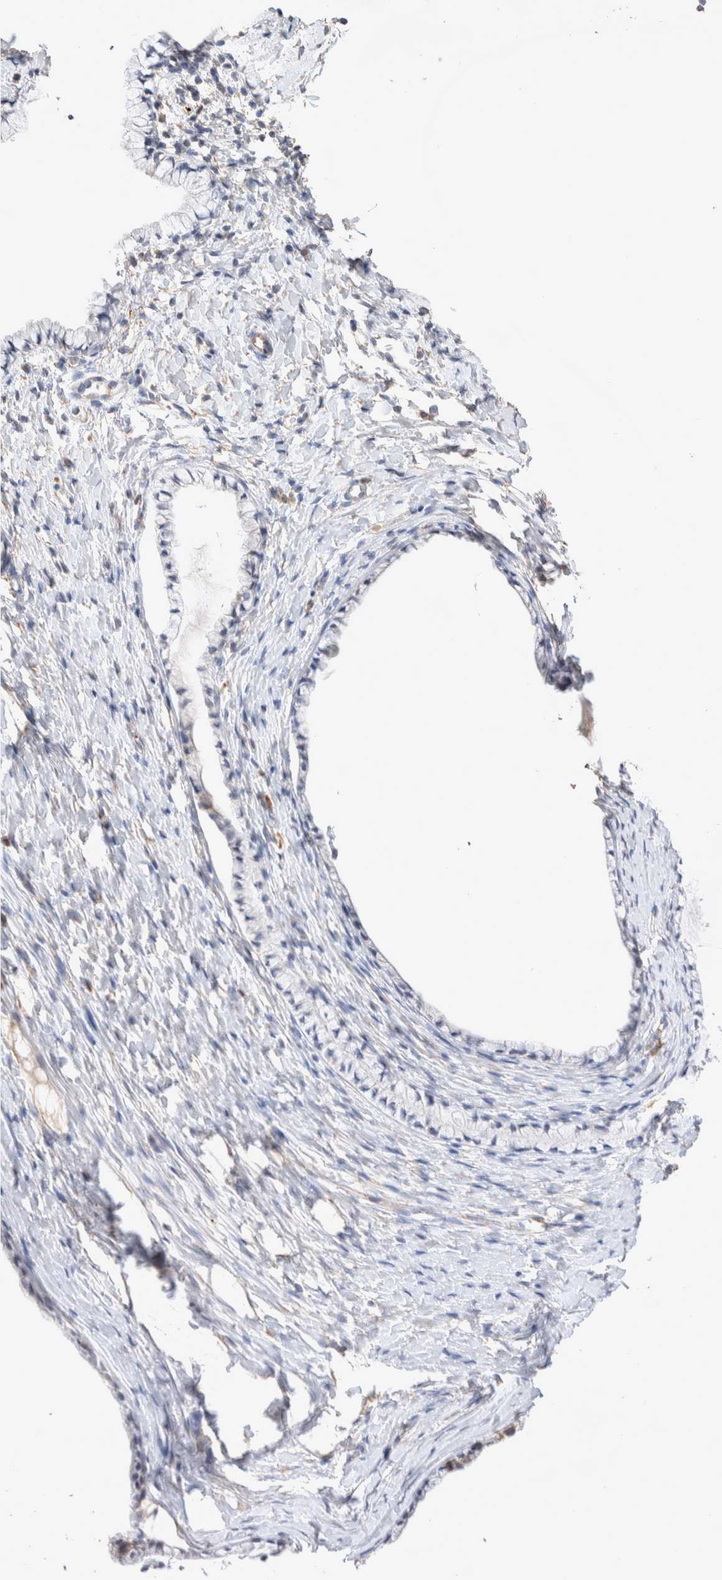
{"staining": {"intensity": "negative", "quantity": "none", "location": "none"}, "tissue": "cervix", "cell_type": "Glandular cells", "image_type": "normal", "snomed": [{"axis": "morphology", "description": "Normal tissue, NOS"}, {"axis": "topography", "description": "Cervix"}], "caption": "Micrograph shows no protein staining in glandular cells of benign cervix.", "gene": "FFAR2", "patient": {"sex": "female", "age": 72}}